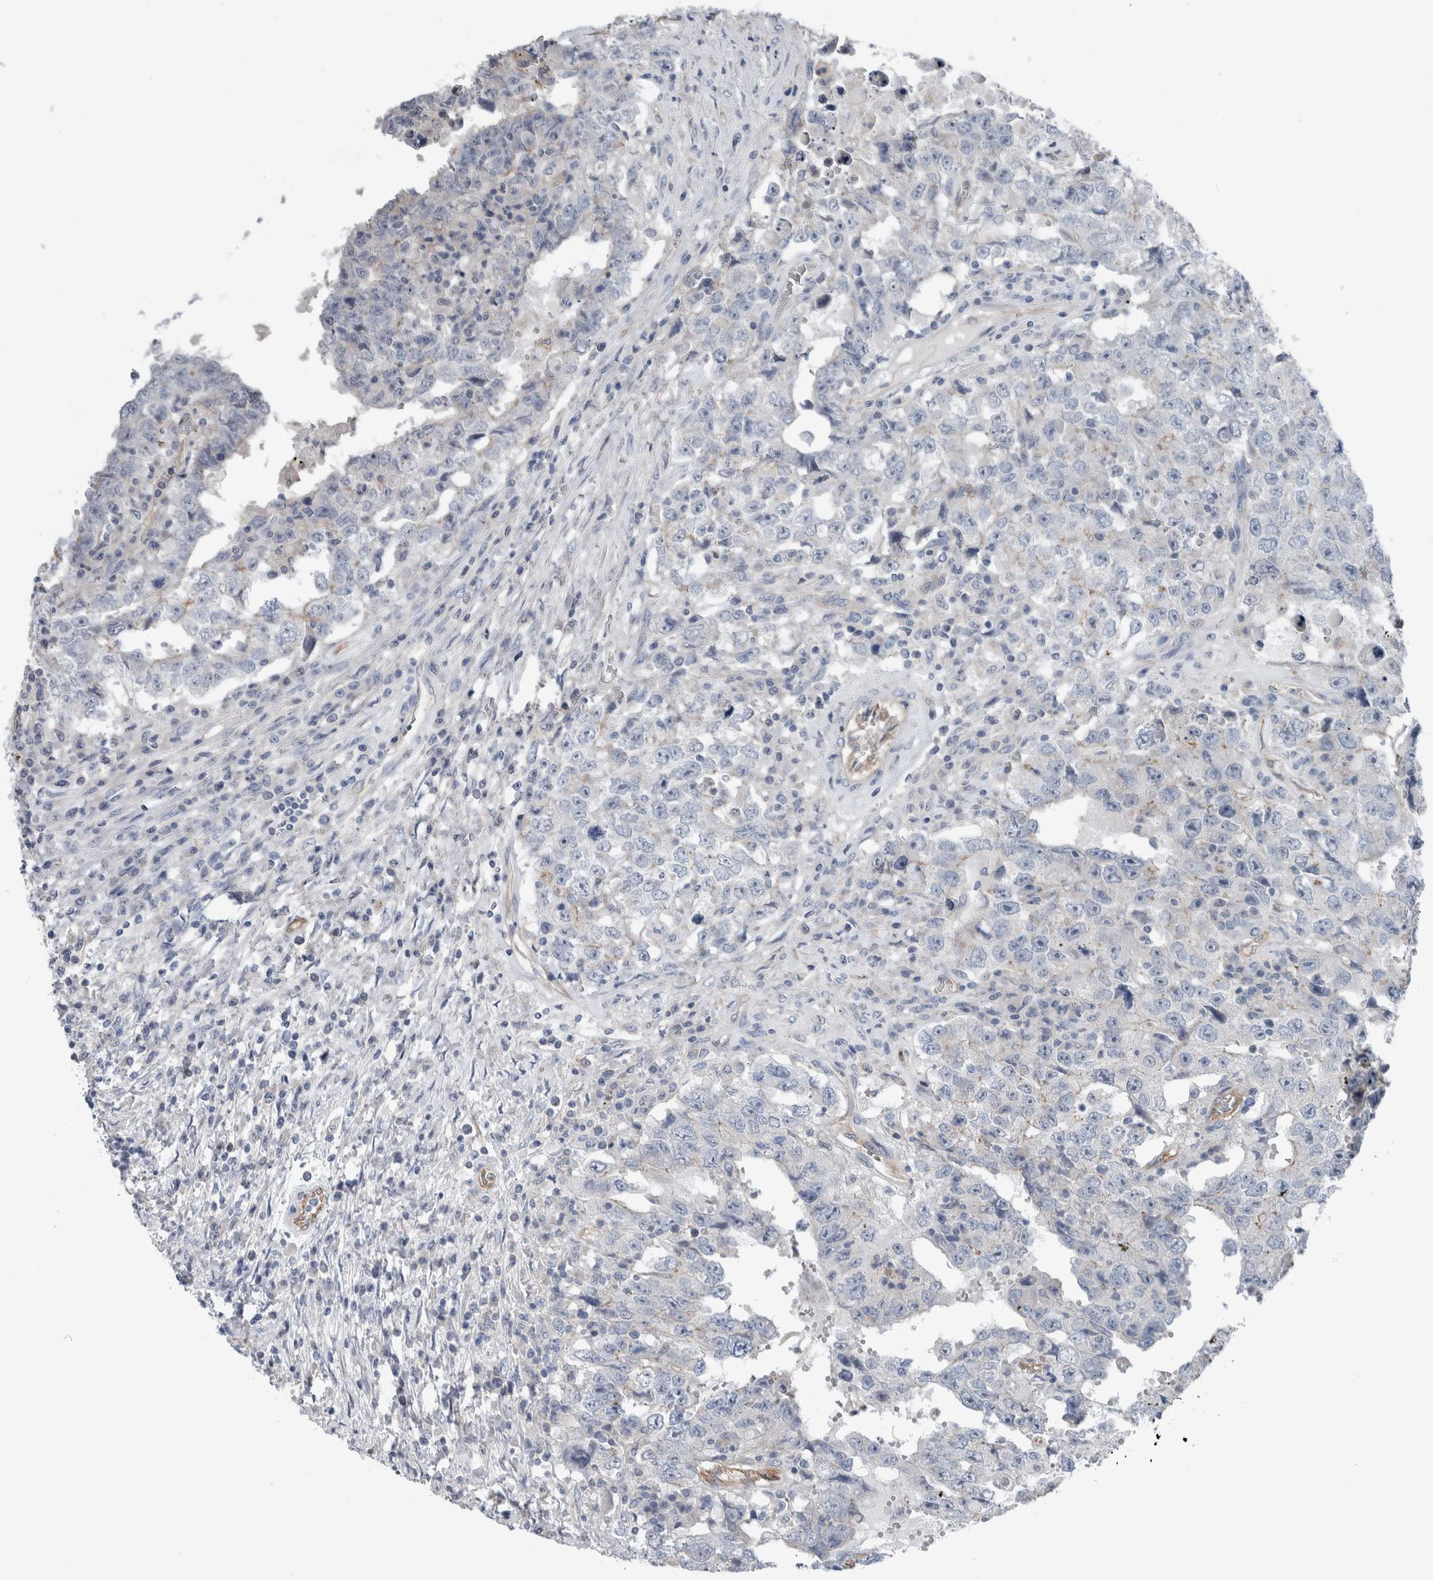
{"staining": {"intensity": "negative", "quantity": "none", "location": "none"}, "tissue": "testis cancer", "cell_type": "Tumor cells", "image_type": "cancer", "snomed": [{"axis": "morphology", "description": "Carcinoma, Embryonal, NOS"}, {"axis": "topography", "description": "Testis"}], "caption": "Immunohistochemical staining of human testis cancer (embryonal carcinoma) reveals no significant expression in tumor cells.", "gene": "BCAM", "patient": {"sex": "male", "age": 26}}